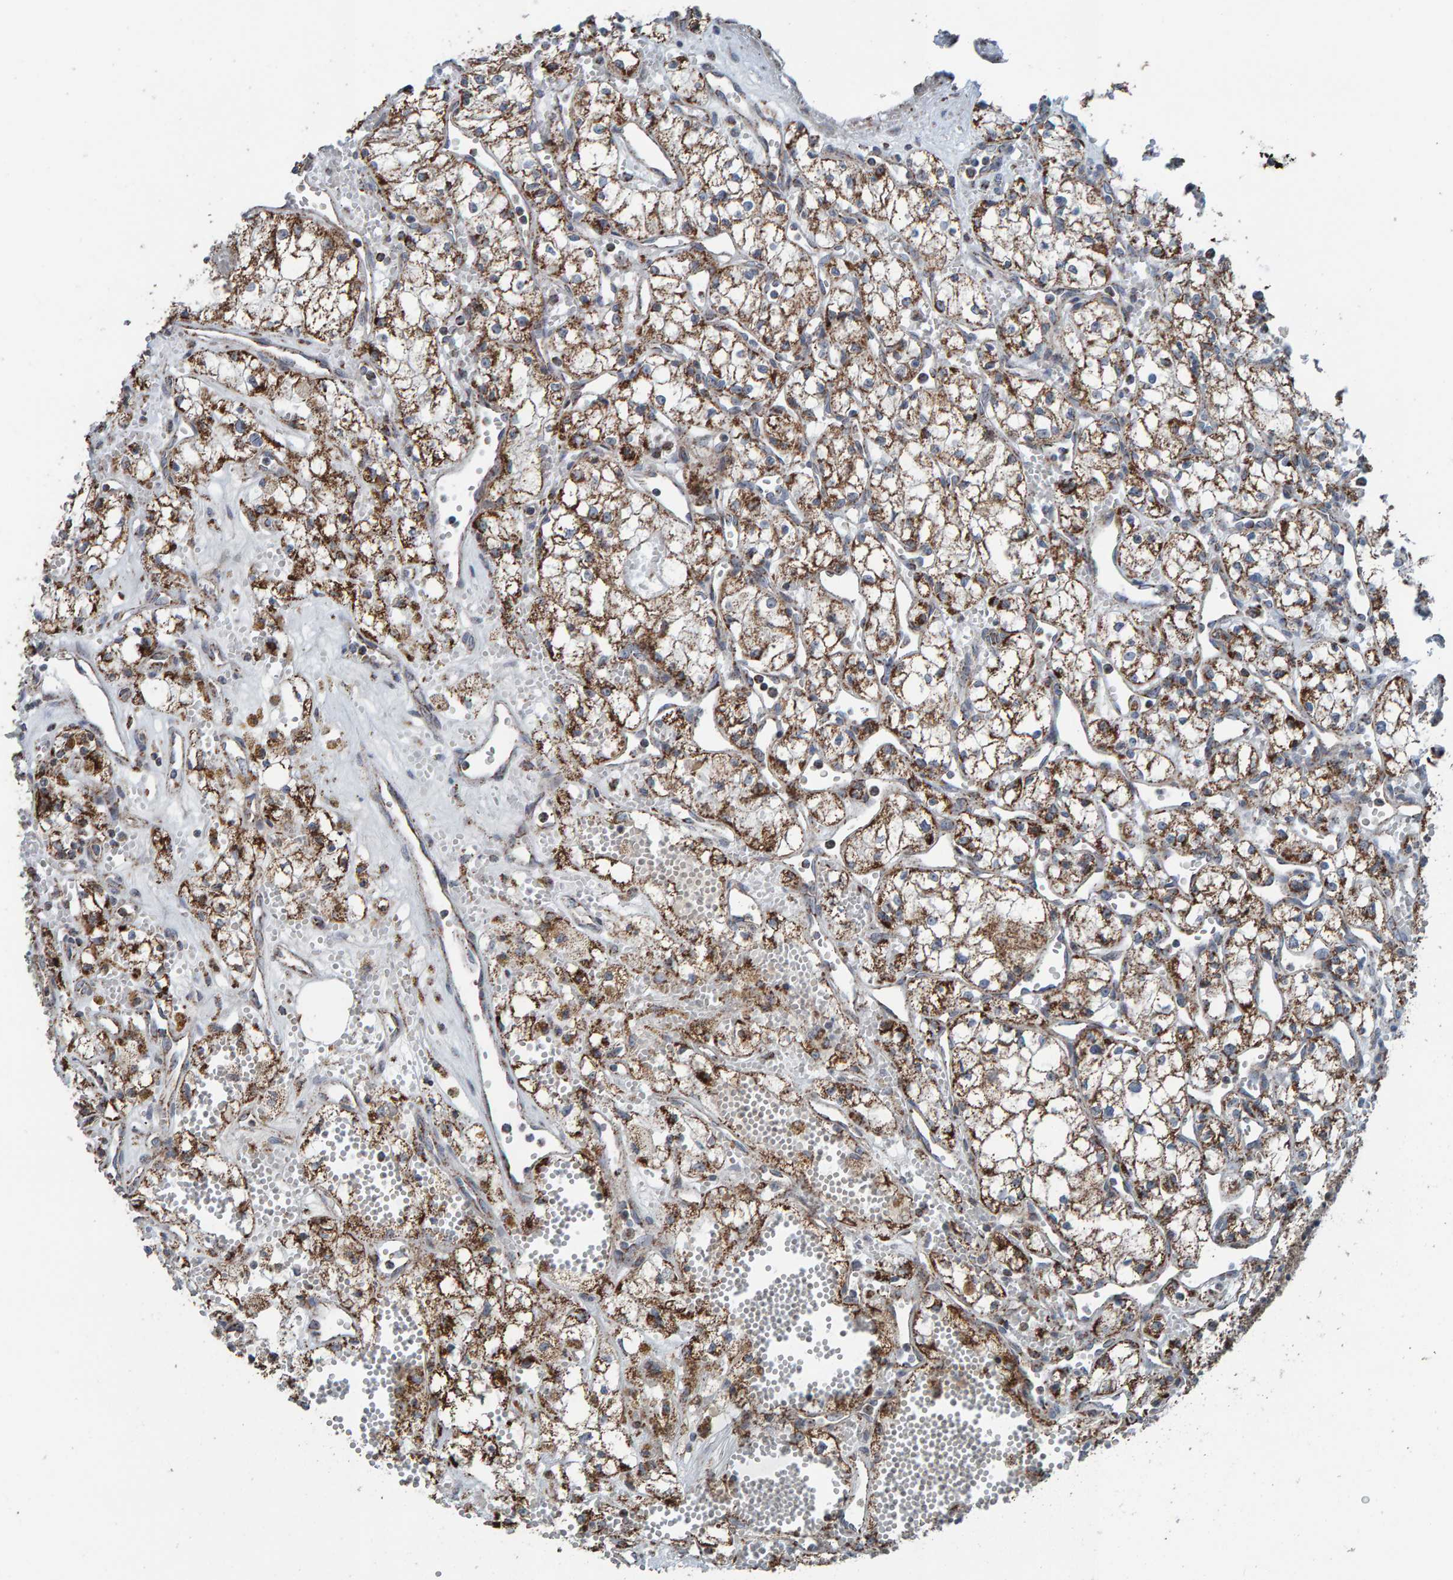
{"staining": {"intensity": "moderate", "quantity": ">75%", "location": "cytoplasmic/membranous"}, "tissue": "renal cancer", "cell_type": "Tumor cells", "image_type": "cancer", "snomed": [{"axis": "morphology", "description": "Adenocarcinoma, NOS"}, {"axis": "topography", "description": "Kidney"}], "caption": "A brown stain highlights moderate cytoplasmic/membranous expression of a protein in renal cancer (adenocarcinoma) tumor cells.", "gene": "ZNF48", "patient": {"sex": "male", "age": 59}}